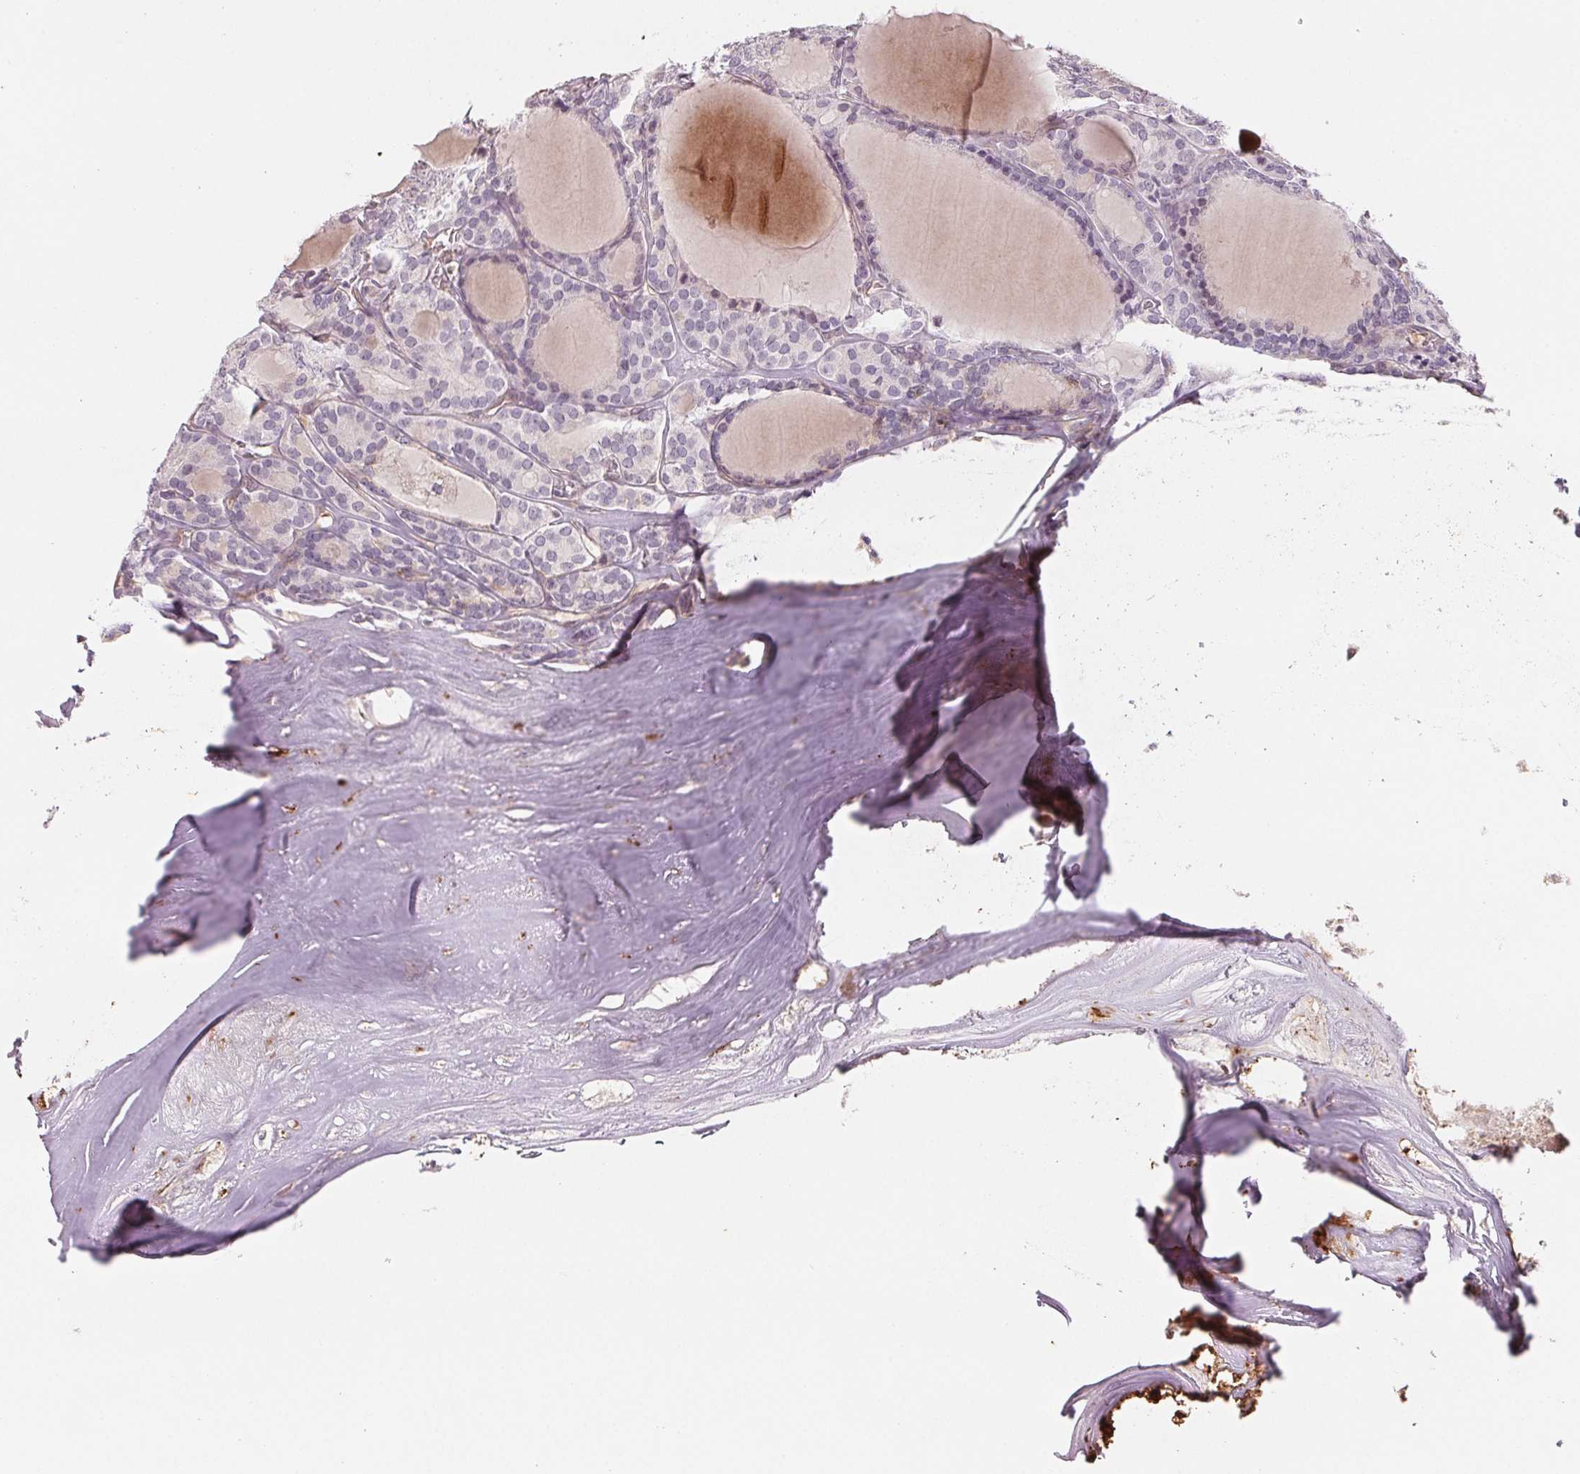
{"staining": {"intensity": "negative", "quantity": "none", "location": "none"}, "tissue": "thyroid cancer", "cell_type": "Tumor cells", "image_type": "cancer", "snomed": [{"axis": "morphology", "description": "Follicular adenoma carcinoma, NOS"}, {"axis": "topography", "description": "Thyroid gland"}], "caption": "Tumor cells show no significant protein expression in follicular adenoma carcinoma (thyroid).", "gene": "CFC1", "patient": {"sex": "male", "age": 74}}